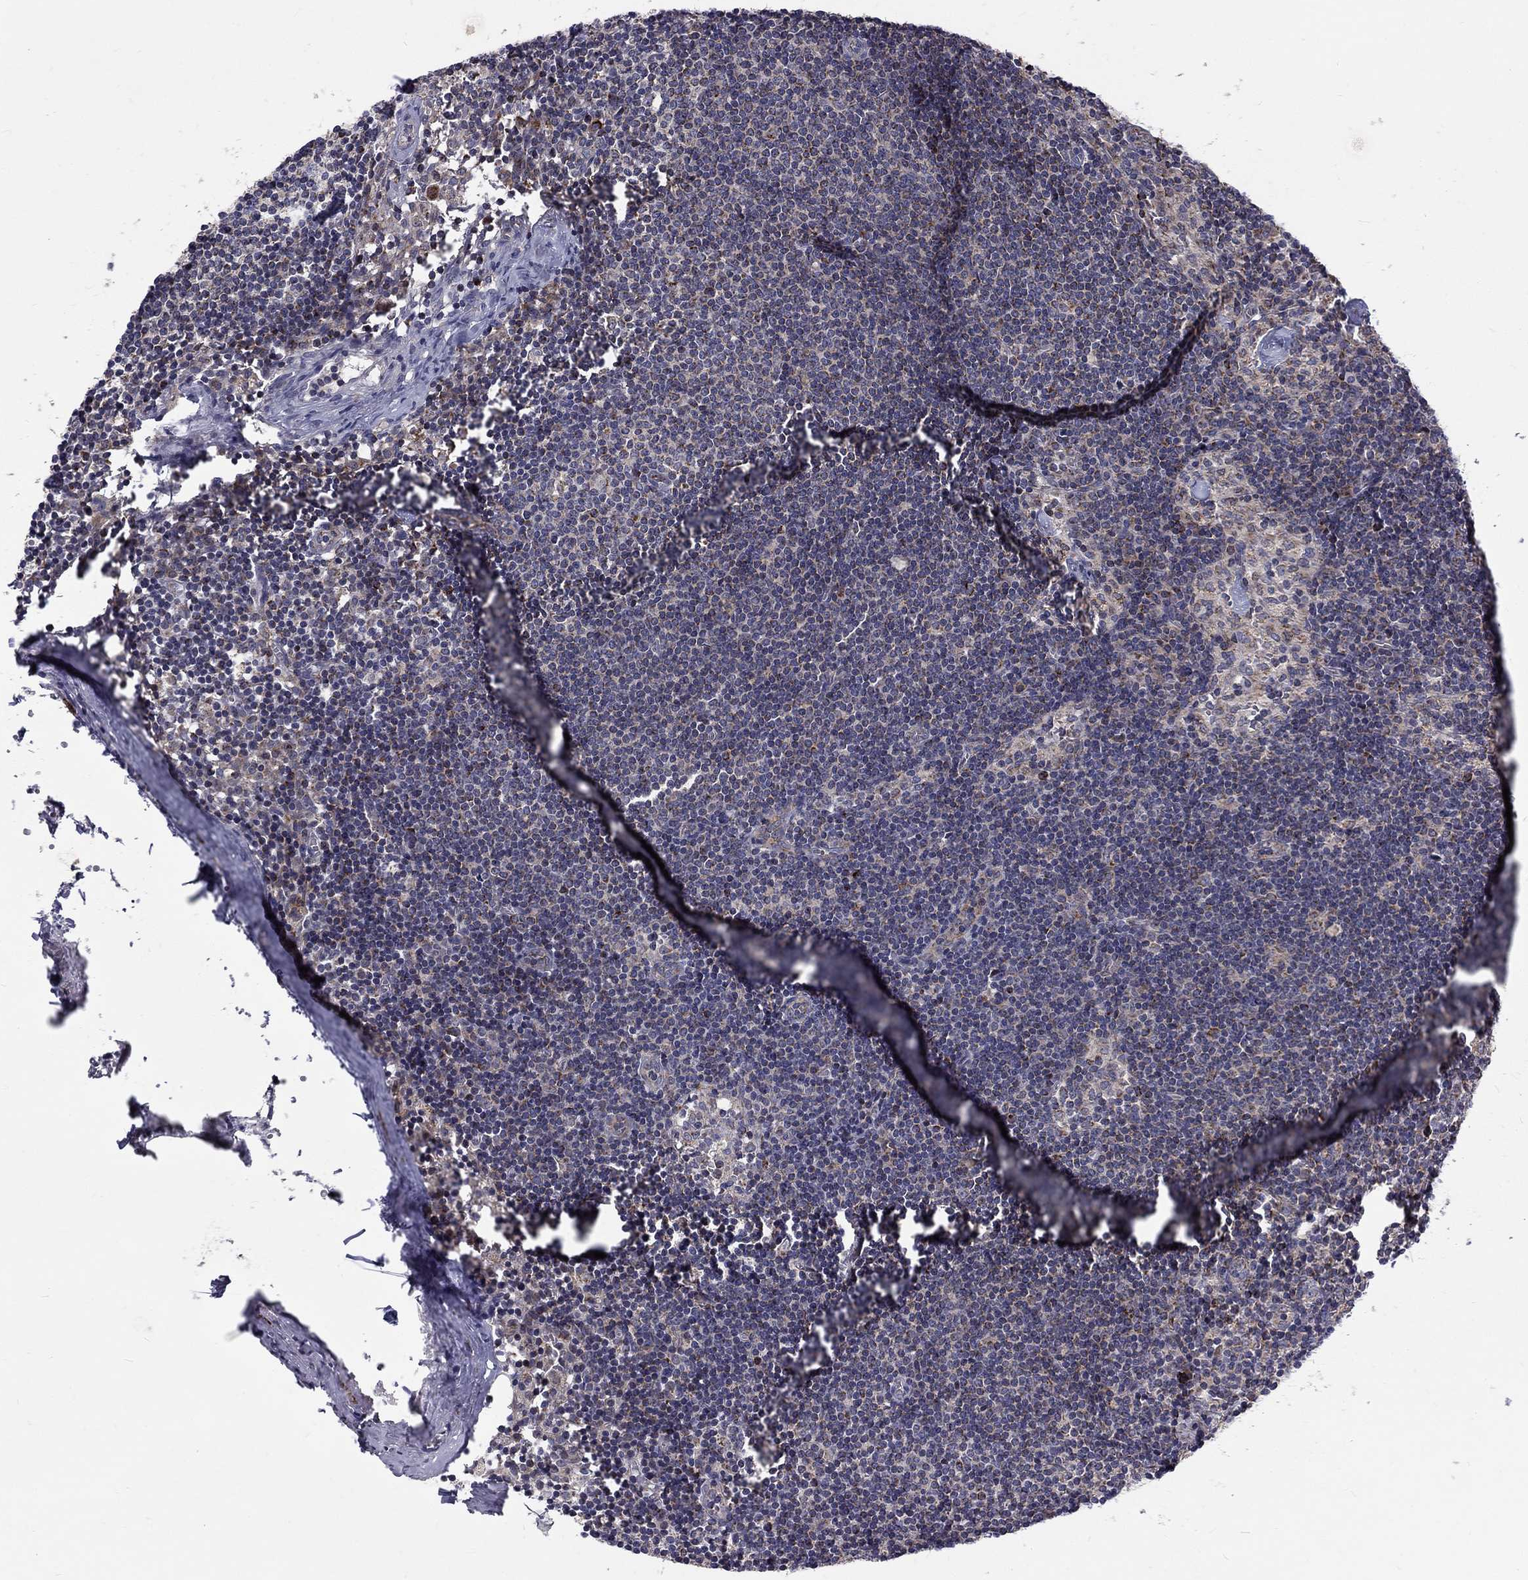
{"staining": {"intensity": "strong", "quantity": "<25%", "location": "cytoplasmic/membranous"}, "tissue": "lymph node", "cell_type": "Non-germinal center cells", "image_type": "normal", "snomed": [{"axis": "morphology", "description": "Normal tissue, NOS"}, {"axis": "topography", "description": "Lymph node"}], "caption": "Immunohistochemistry (DAB (3,3'-diaminobenzidine)) staining of normal lymph node demonstrates strong cytoplasmic/membranous protein positivity in approximately <25% of non-germinal center cells. The protein is stained brown, and the nuclei are stained in blue (DAB (3,3'-diaminobenzidine) IHC with brightfield microscopy, high magnification).", "gene": "ALDH1B1", "patient": {"sex": "female", "age": 52}}